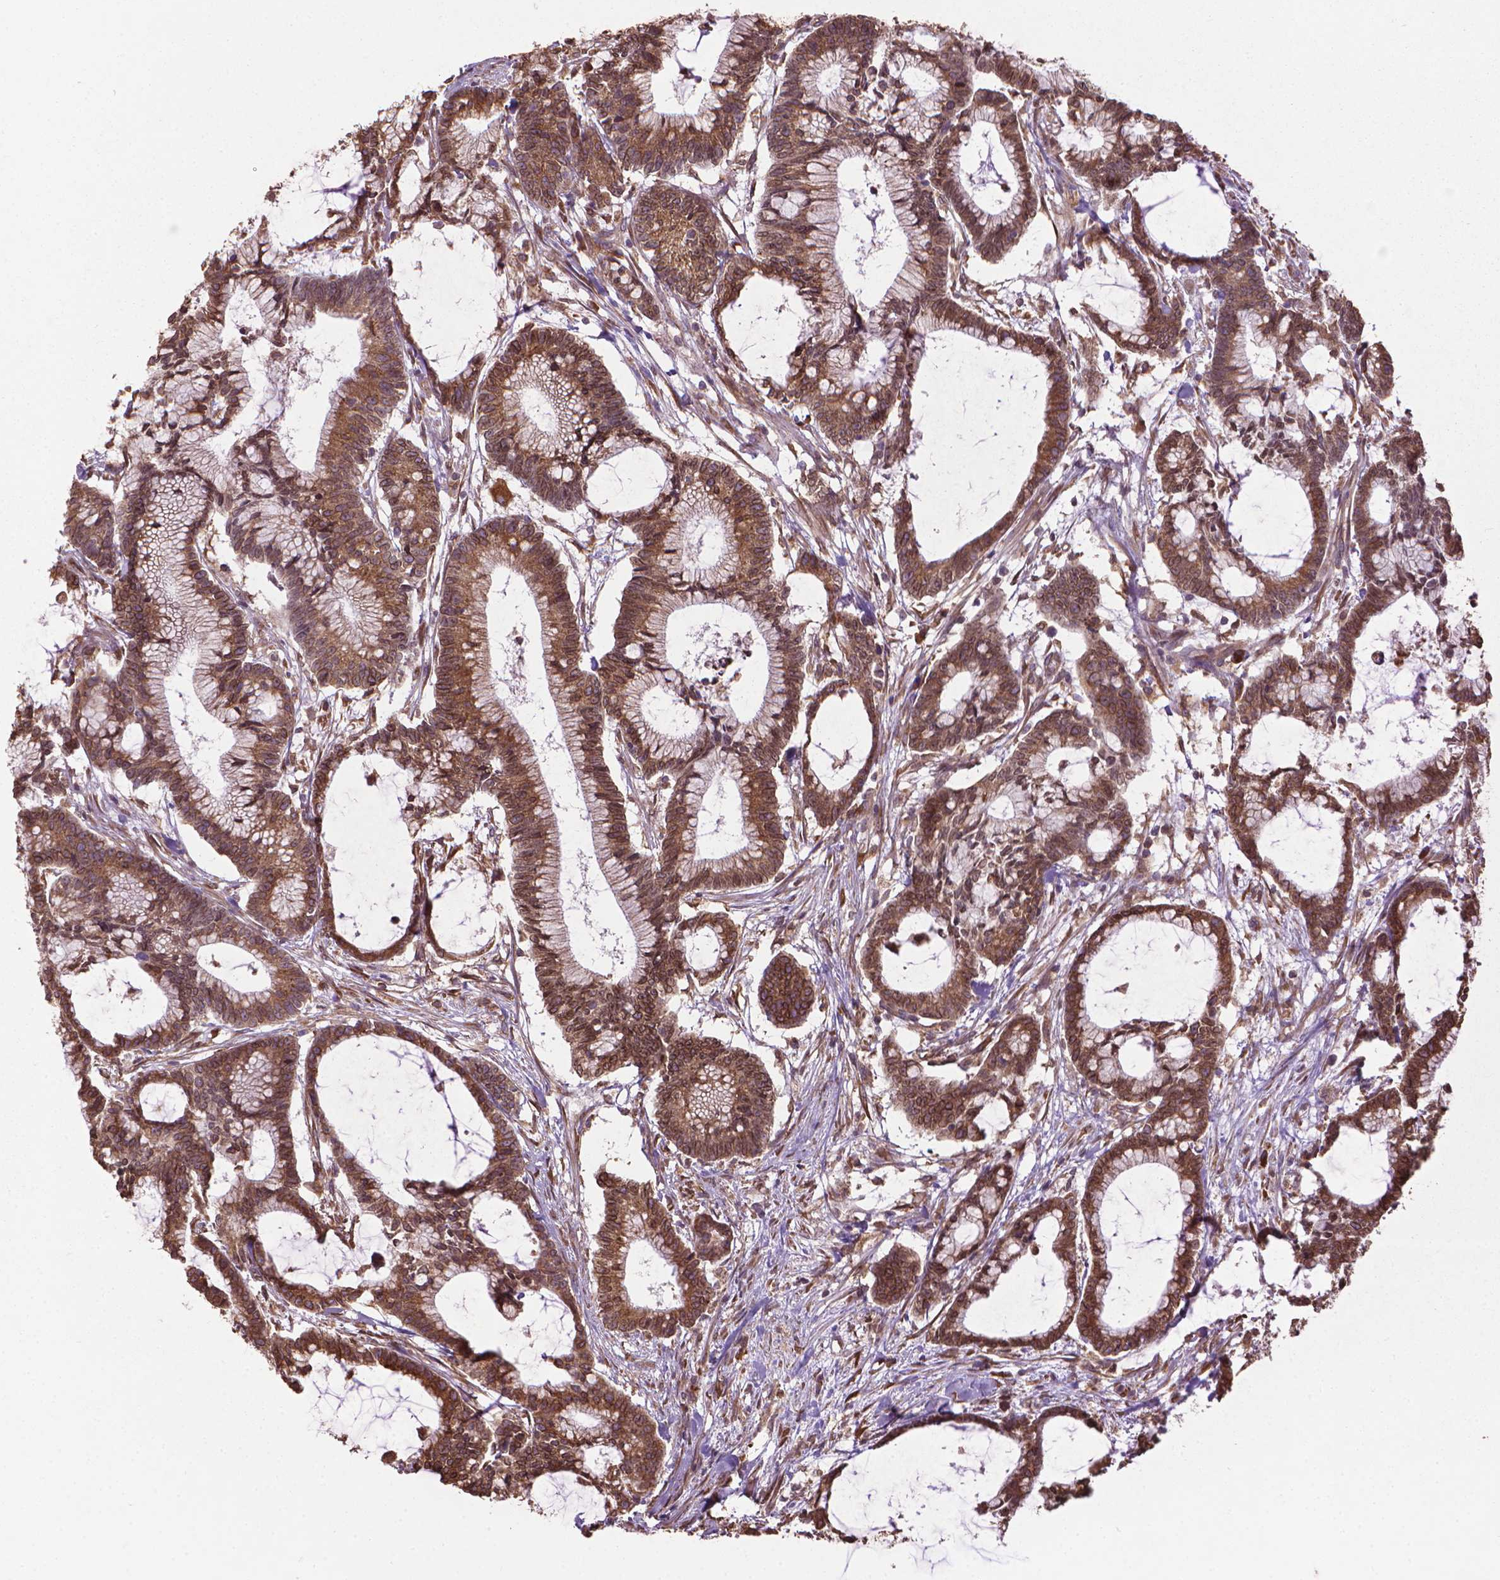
{"staining": {"intensity": "moderate", "quantity": ">75%", "location": "cytoplasmic/membranous"}, "tissue": "colorectal cancer", "cell_type": "Tumor cells", "image_type": "cancer", "snomed": [{"axis": "morphology", "description": "Adenocarcinoma, NOS"}, {"axis": "topography", "description": "Colon"}], "caption": "Colorectal adenocarcinoma tissue exhibits moderate cytoplasmic/membranous staining in approximately >75% of tumor cells, visualized by immunohistochemistry. The staining was performed using DAB (3,3'-diaminobenzidine) to visualize the protein expression in brown, while the nuclei were stained in blue with hematoxylin (Magnification: 20x).", "gene": "GAS1", "patient": {"sex": "female", "age": 78}}